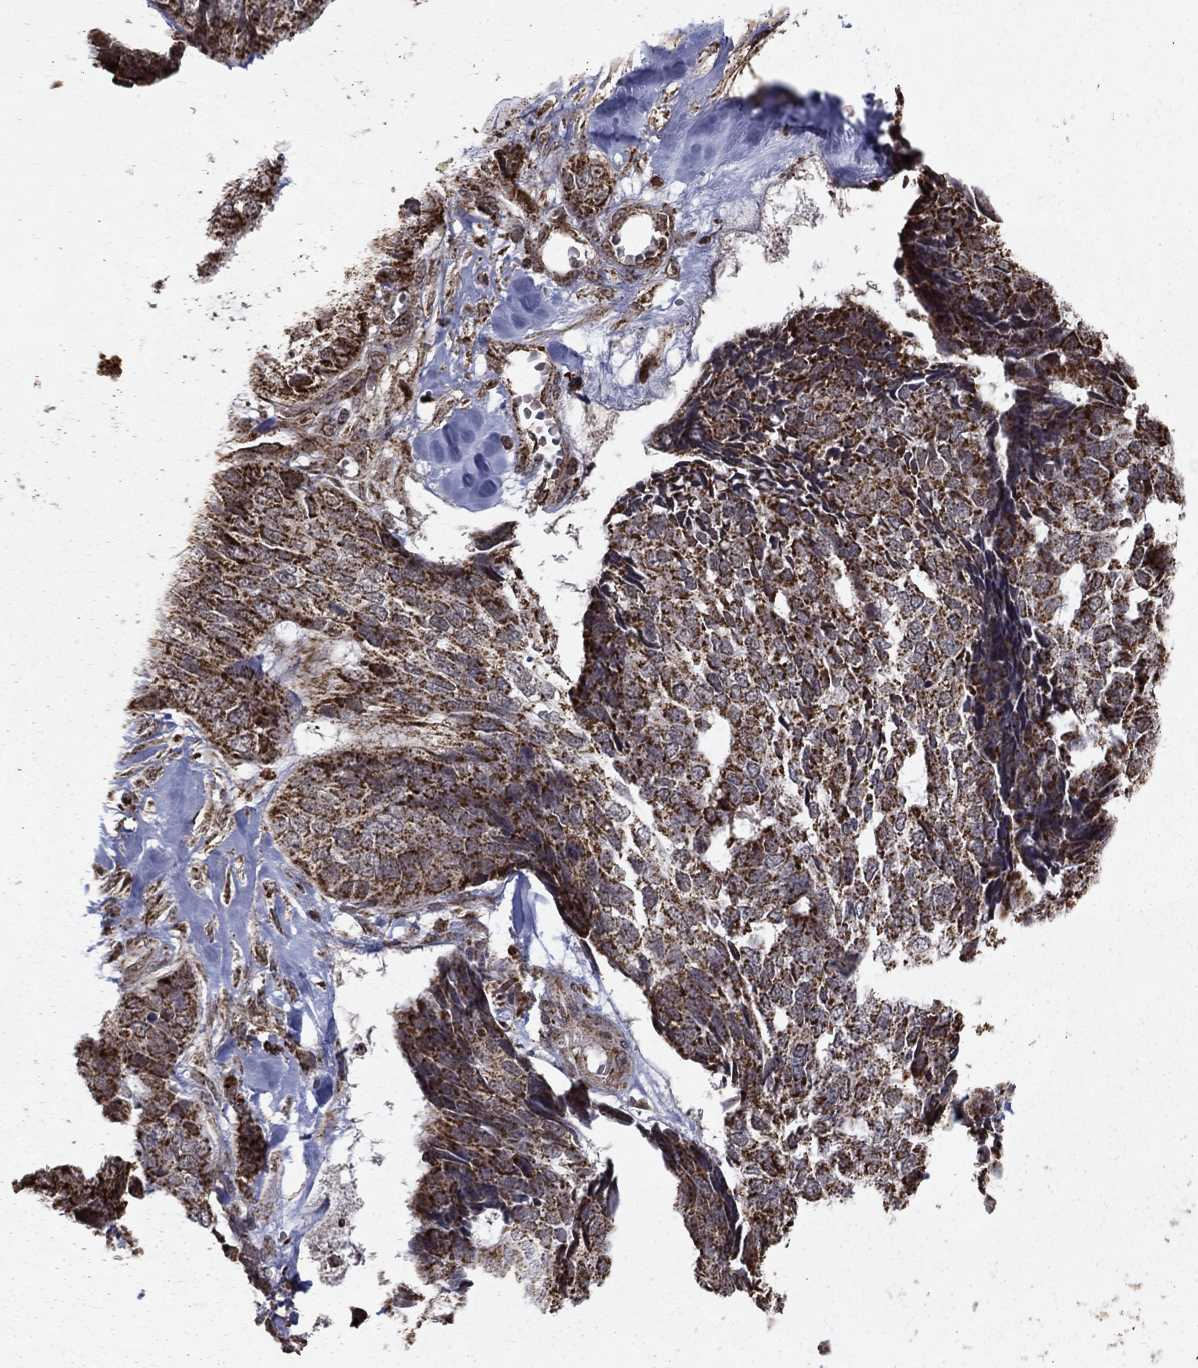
{"staining": {"intensity": "strong", "quantity": ">75%", "location": "cytoplasmic/membranous"}, "tissue": "skin cancer", "cell_type": "Tumor cells", "image_type": "cancer", "snomed": [{"axis": "morphology", "description": "Basal cell carcinoma"}, {"axis": "topography", "description": "Skin"}], "caption": "High-magnification brightfield microscopy of basal cell carcinoma (skin) stained with DAB (brown) and counterstained with hematoxylin (blue). tumor cells exhibit strong cytoplasmic/membranous staining is present in approximately>75% of cells.", "gene": "ACOT13", "patient": {"sex": "male", "age": 86}}